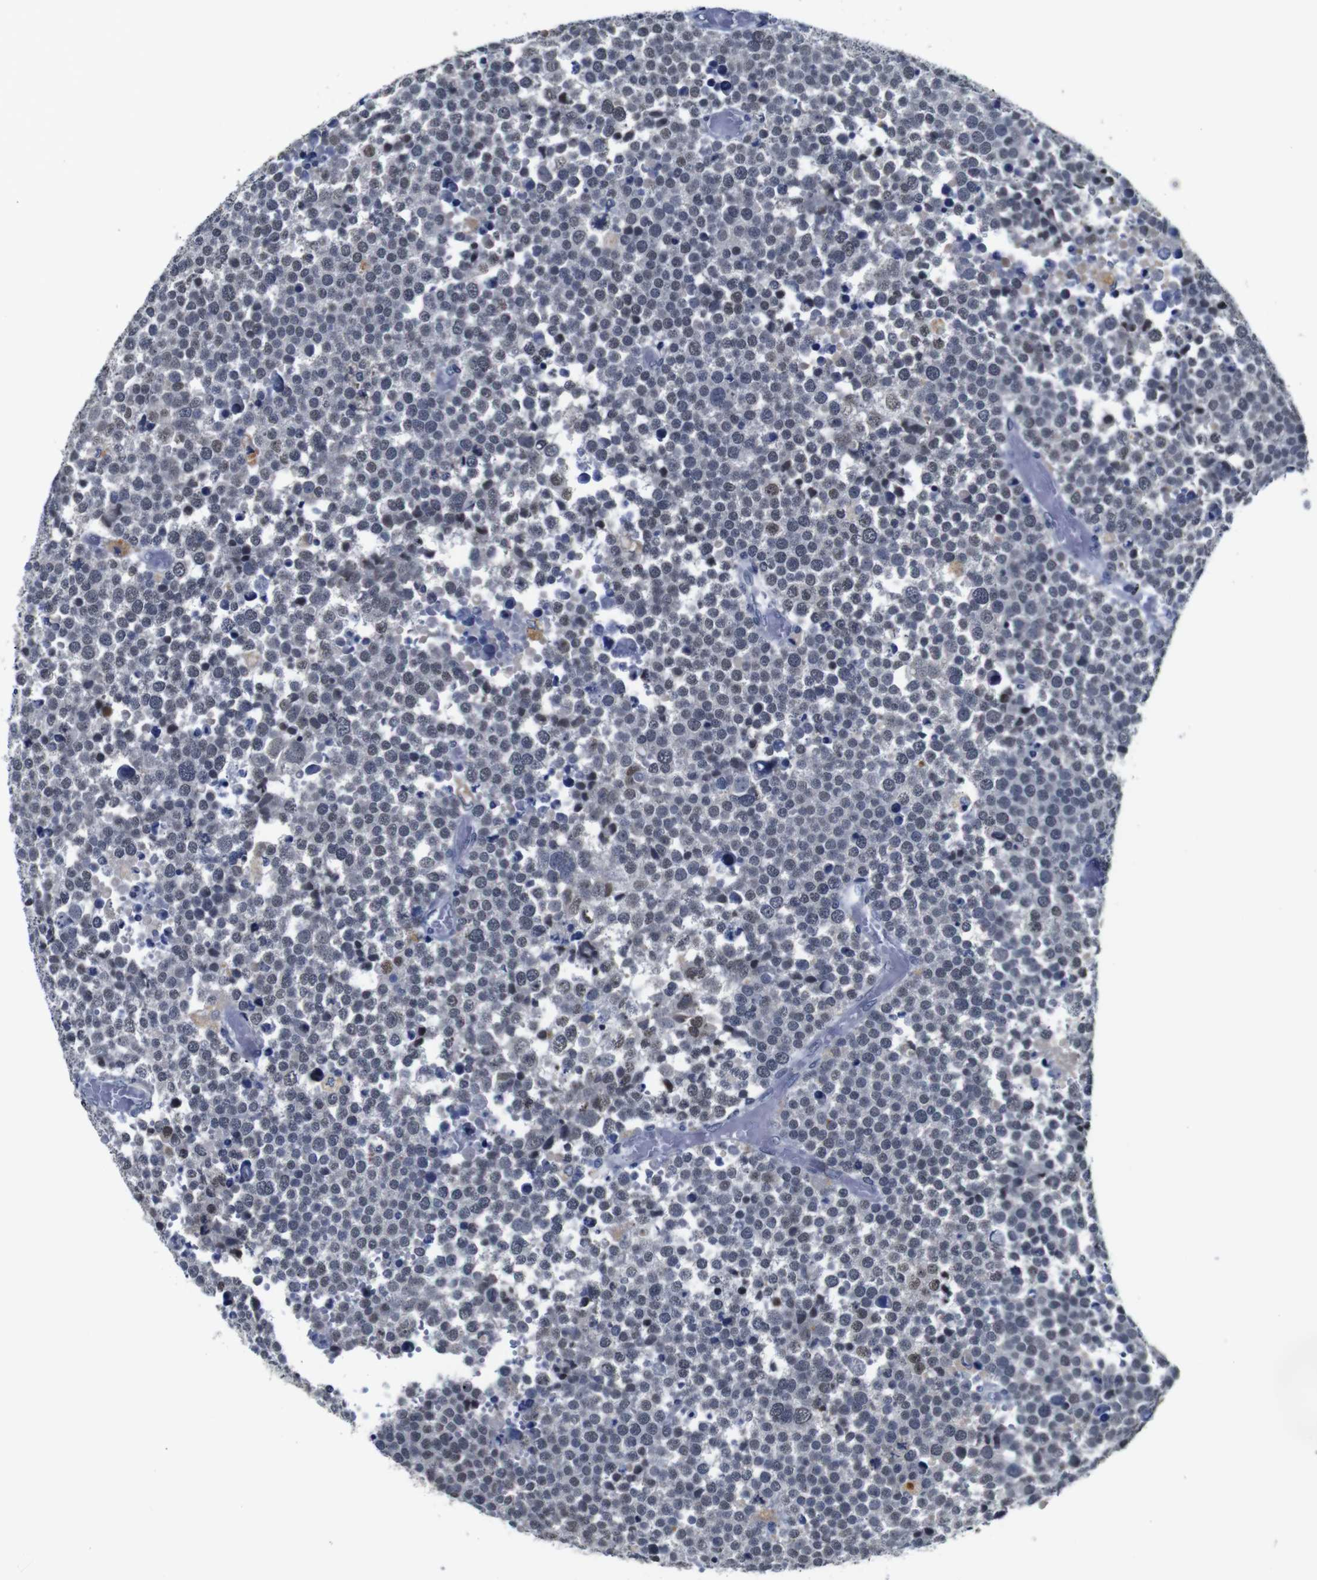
{"staining": {"intensity": "weak", "quantity": "<25%", "location": "nuclear"}, "tissue": "testis cancer", "cell_type": "Tumor cells", "image_type": "cancer", "snomed": [{"axis": "morphology", "description": "Seminoma, NOS"}, {"axis": "topography", "description": "Testis"}], "caption": "The immunohistochemistry (IHC) histopathology image has no significant expression in tumor cells of testis cancer tissue.", "gene": "NTRK3", "patient": {"sex": "male", "age": 71}}